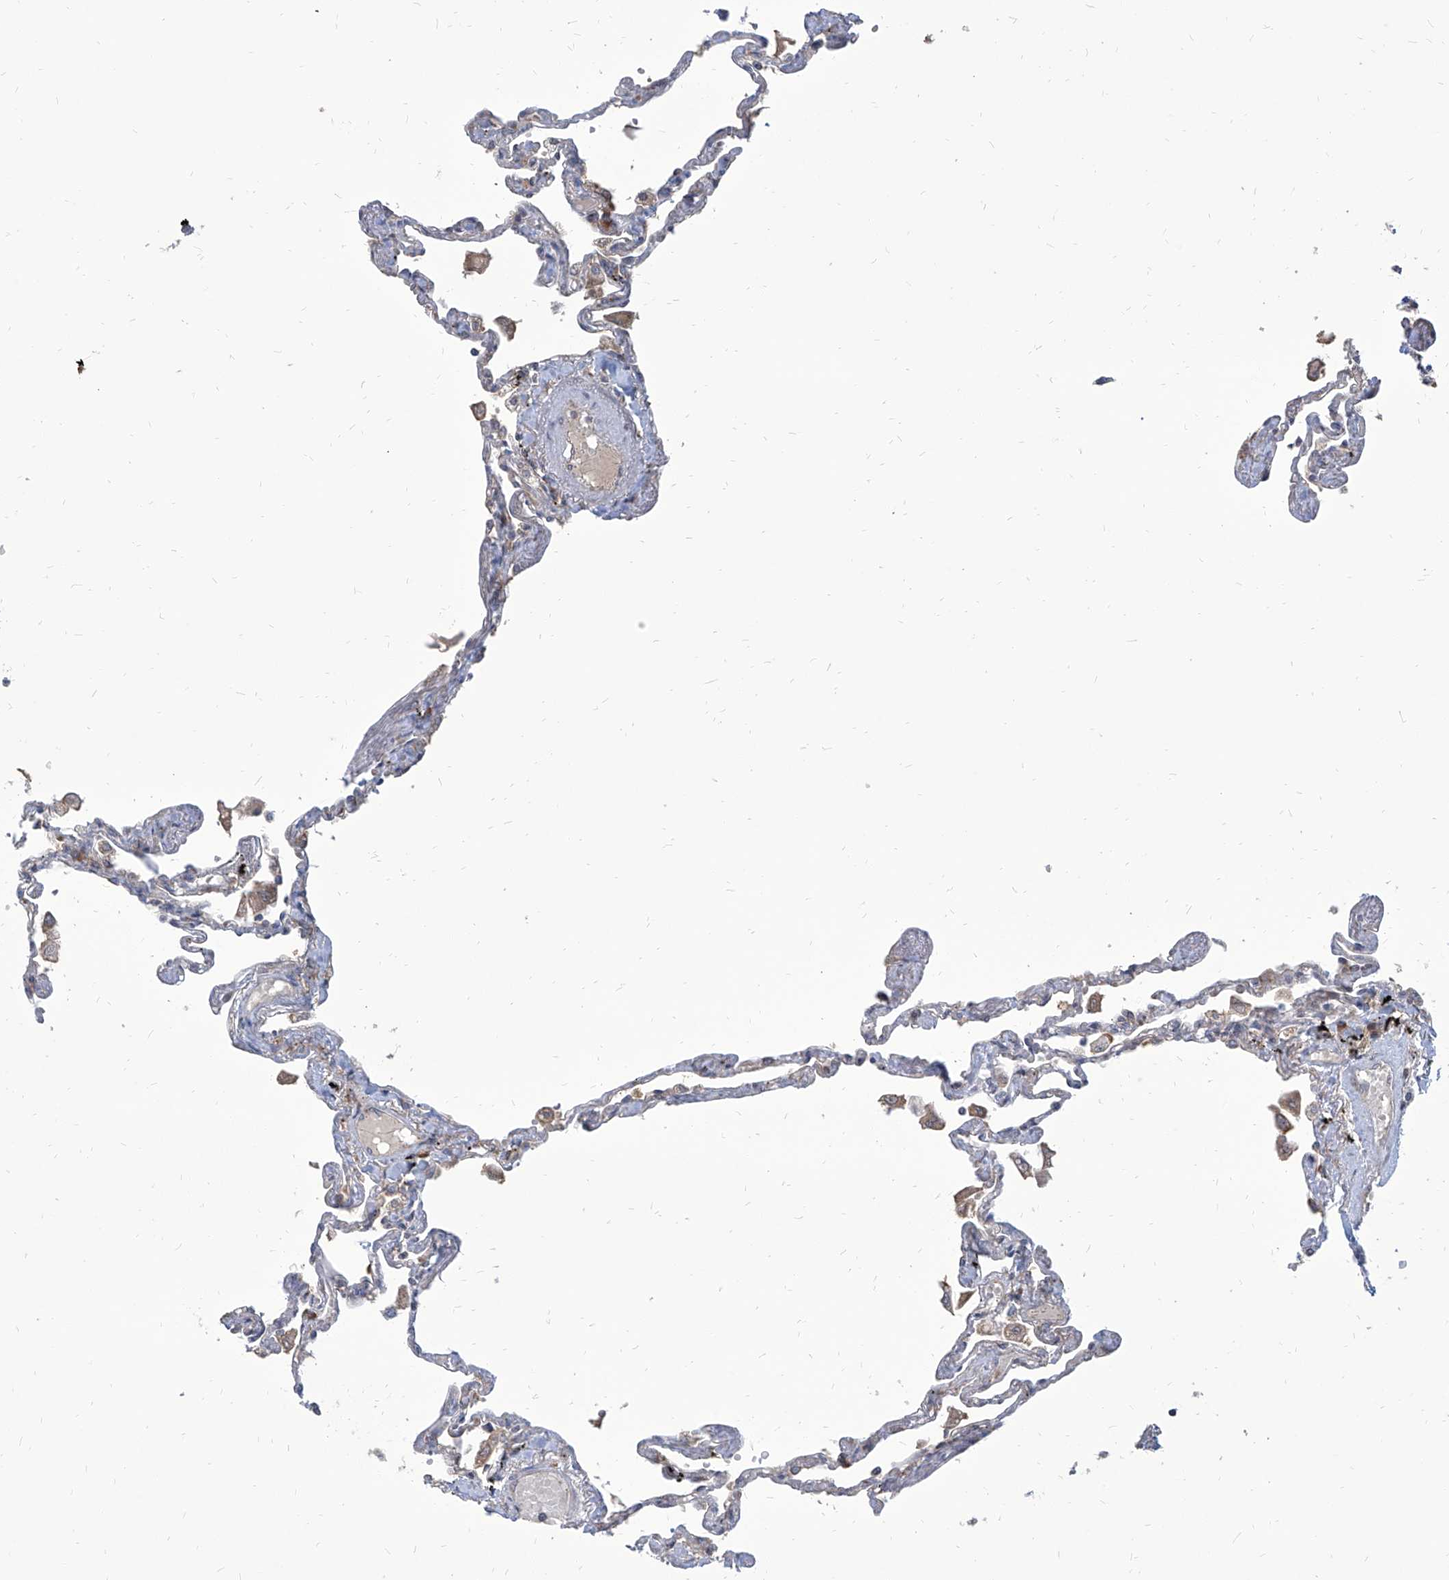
{"staining": {"intensity": "weak", "quantity": "<25%", "location": "cytoplasmic/membranous"}, "tissue": "lung", "cell_type": "Alveolar cells", "image_type": "normal", "snomed": [{"axis": "morphology", "description": "Normal tissue, NOS"}, {"axis": "topography", "description": "Lung"}], "caption": "IHC of unremarkable lung demonstrates no staining in alveolar cells. Nuclei are stained in blue.", "gene": "FAM83B", "patient": {"sex": "female", "age": 67}}